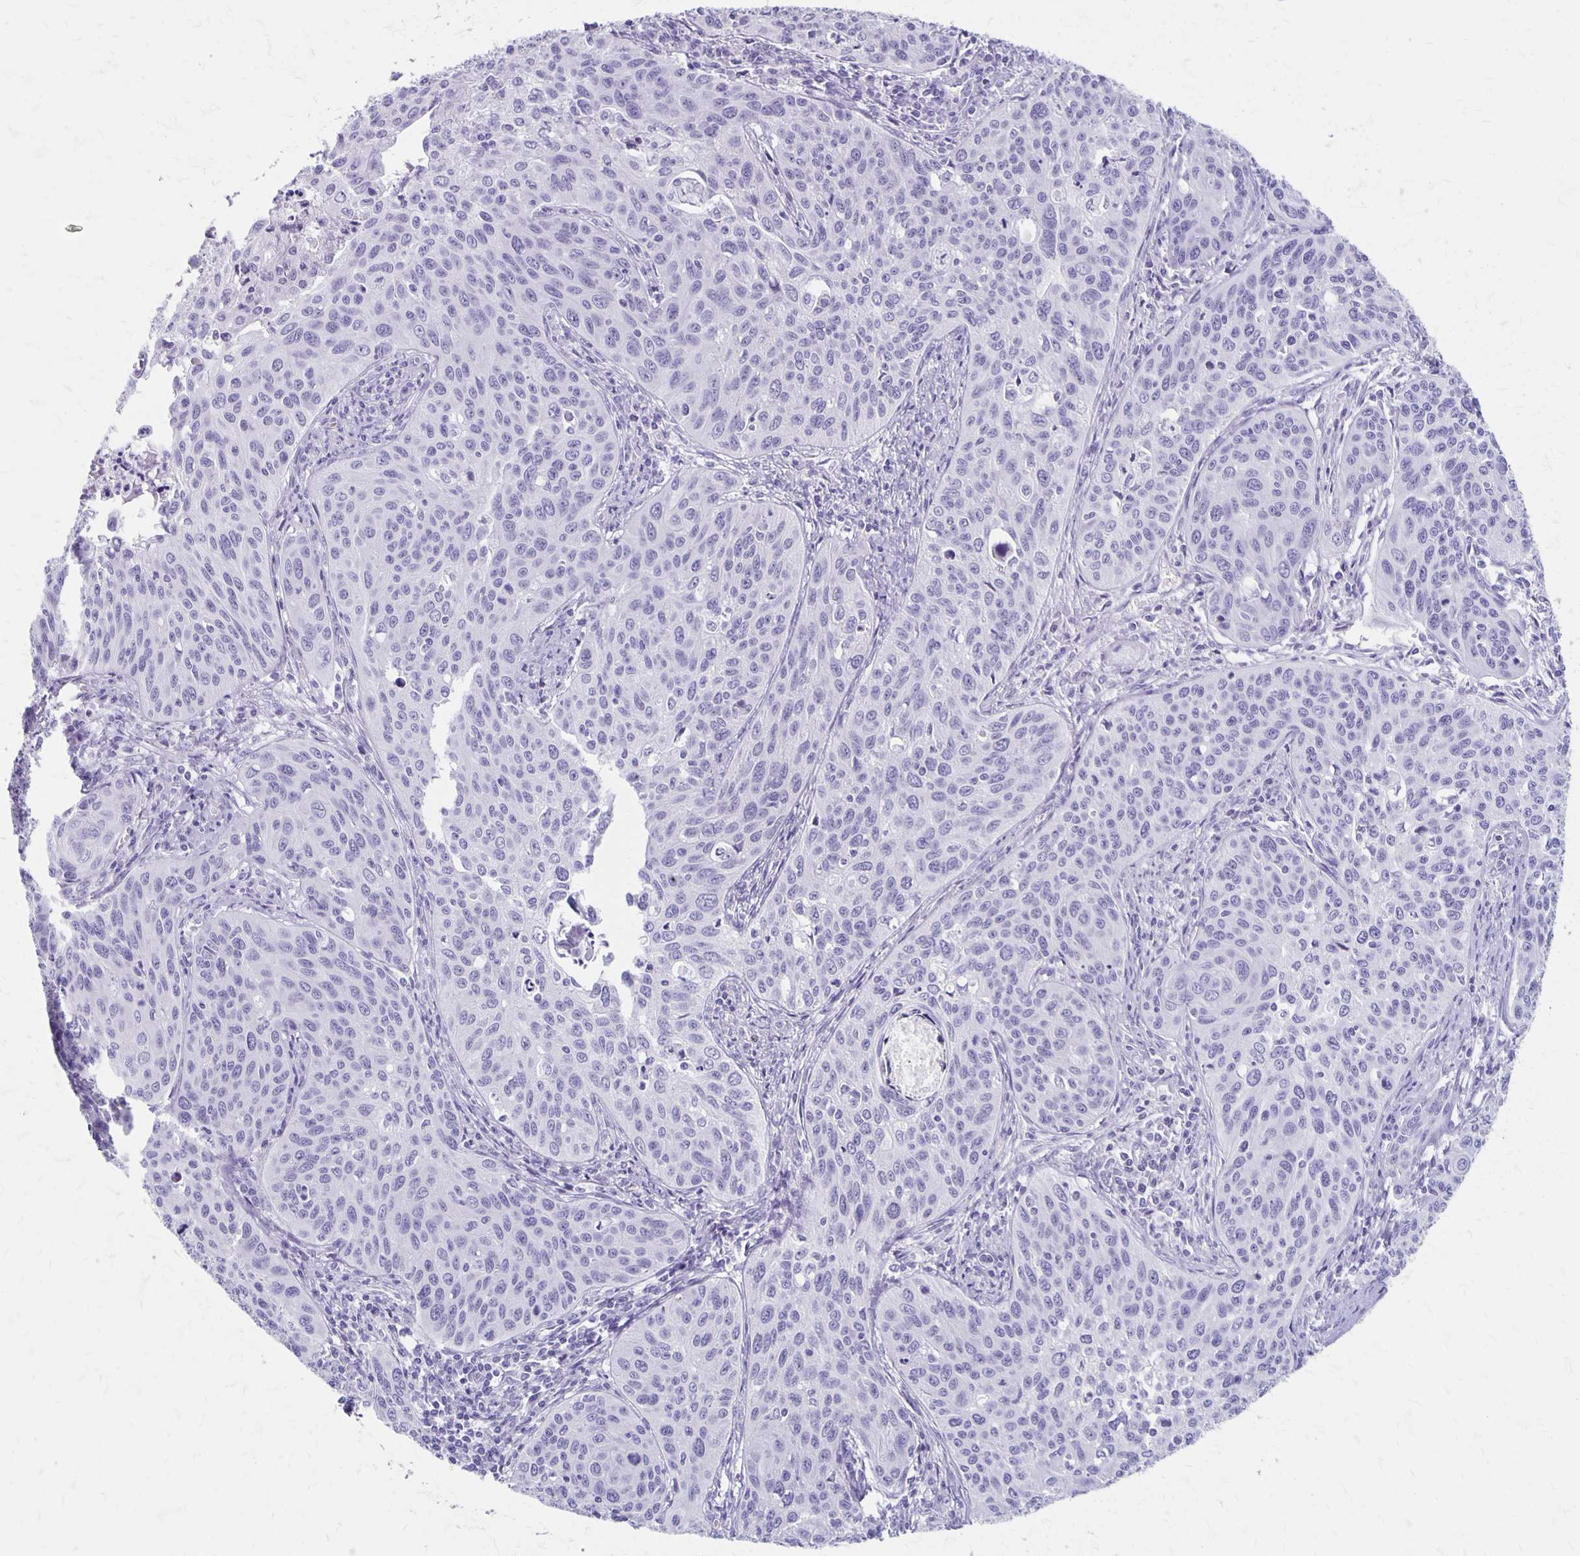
{"staining": {"intensity": "negative", "quantity": "none", "location": "none"}, "tissue": "cervical cancer", "cell_type": "Tumor cells", "image_type": "cancer", "snomed": [{"axis": "morphology", "description": "Squamous cell carcinoma, NOS"}, {"axis": "topography", "description": "Cervix"}], "caption": "High power microscopy histopathology image of an immunohistochemistry (IHC) micrograph of squamous cell carcinoma (cervical), revealing no significant staining in tumor cells.", "gene": "MAGEC2", "patient": {"sex": "female", "age": 31}}